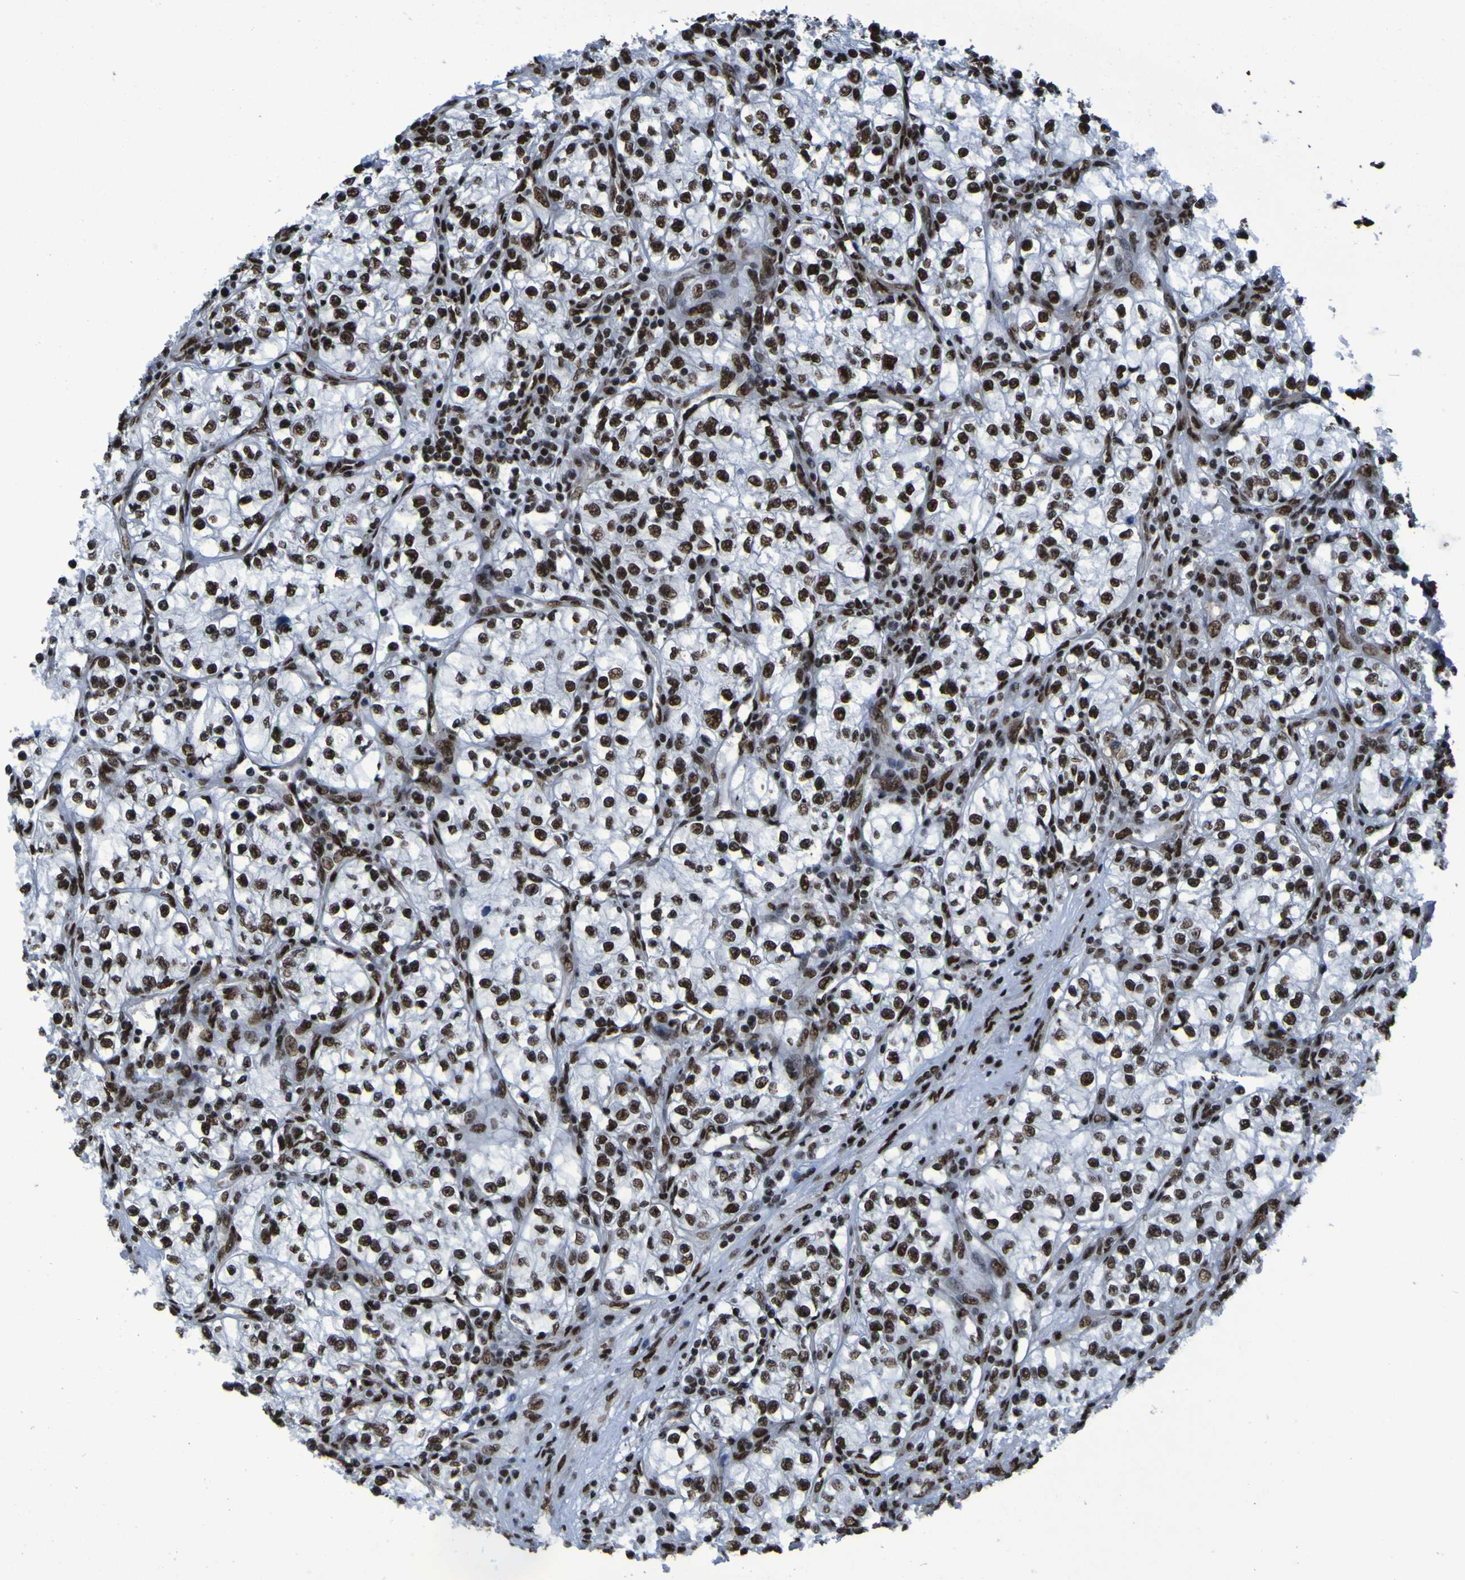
{"staining": {"intensity": "strong", "quantity": ">75%", "location": "nuclear"}, "tissue": "renal cancer", "cell_type": "Tumor cells", "image_type": "cancer", "snomed": [{"axis": "morphology", "description": "Adenocarcinoma, NOS"}, {"axis": "topography", "description": "Kidney"}], "caption": "Immunohistochemistry (IHC) (DAB (3,3'-diaminobenzidine)) staining of human renal cancer (adenocarcinoma) demonstrates strong nuclear protein staining in about >75% of tumor cells.", "gene": "HNRNPR", "patient": {"sex": "female", "age": 57}}